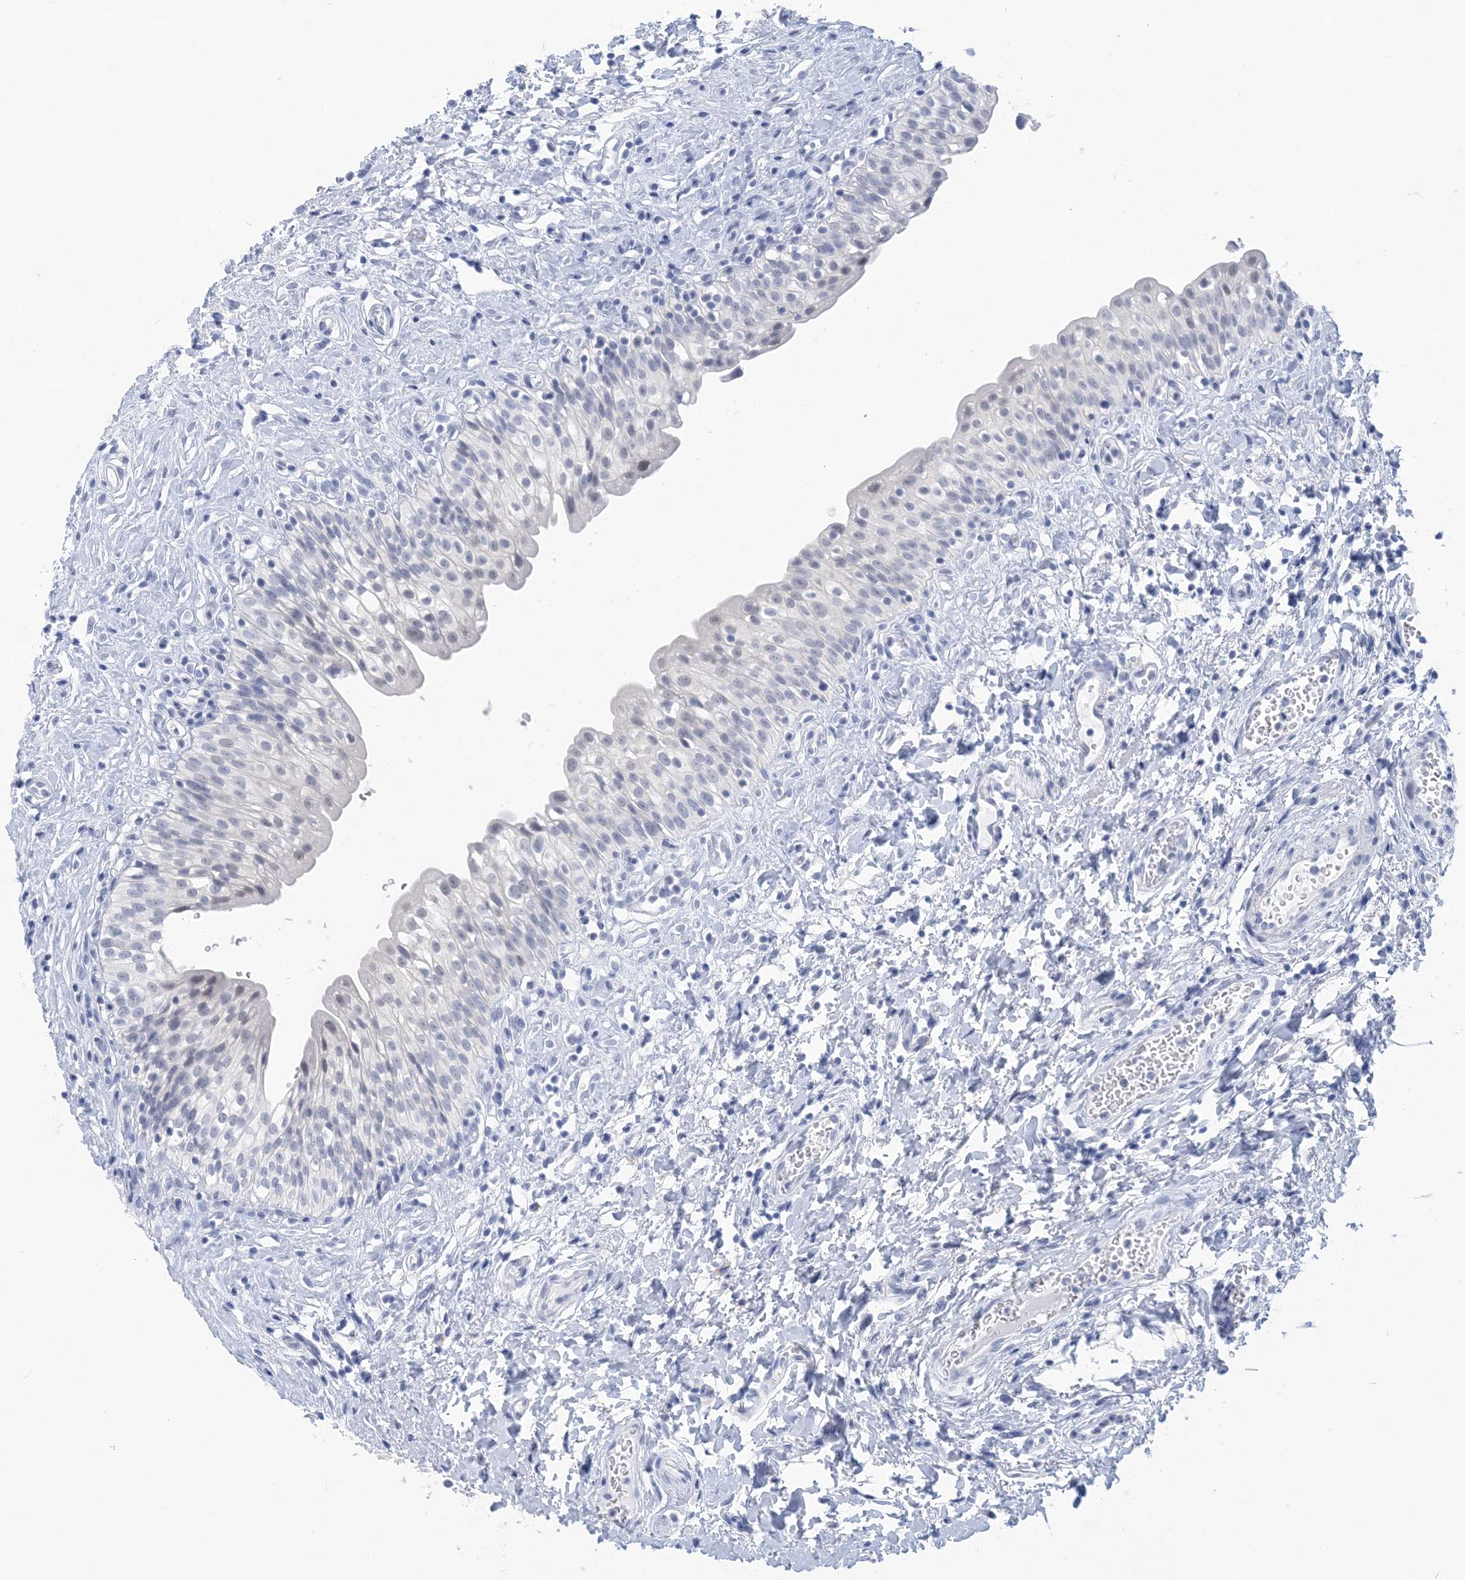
{"staining": {"intensity": "negative", "quantity": "none", "location": "none"}, "tissue": "urinary bladder", "cell_type": "Urothelial cells", "image_type": "normal", "snomed": [{"axis": "morphology", "description": "Normal tissue, NOS"}, {"axis": "topography", "description": "Urinary bladder"}], "caption": "IHC of normal urinary bladder shows no expression in urothelial cells.", "gene": "SH3YL1", "patient": {"sex": "male", "age": 51}}